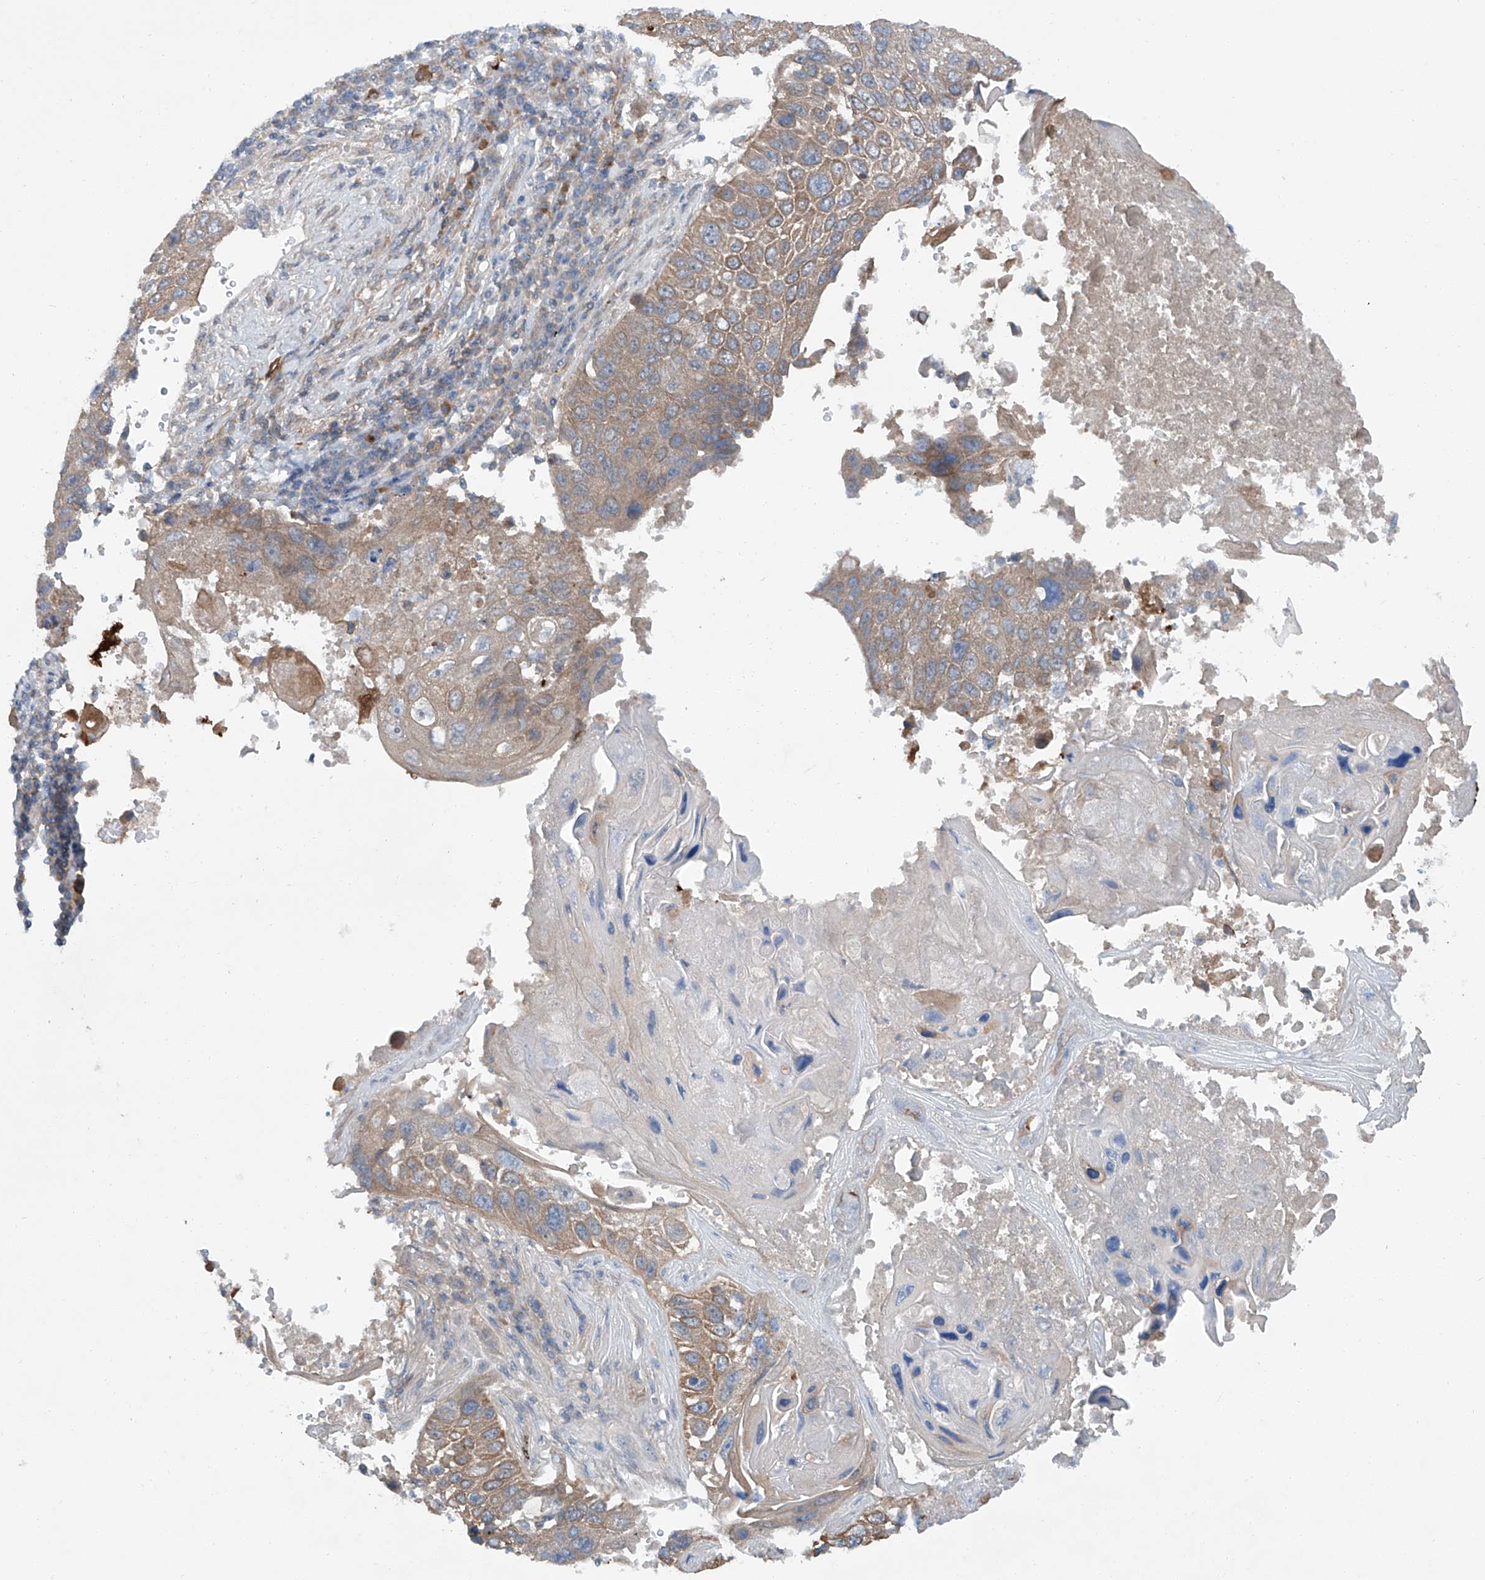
{"staining": {"intensity": "moderate", "quantity": "25%-75%", "location": "cytoplasmic/membranous"}, "tissue": "lung cancer", "cell_type": "Tumor cells", "image_type": "cancer", "snomed": [{"axis": "morphology", "description": "Squamous cell carcinoma, NOS"}, {"axis": "topography", "description": "Lung"}], "caption": "Protein expression analysis of human lung cancer (squamous cell carcinoma) reveals moderate cytoplasmic/membranous staining in about 25%-75% of tumor cells.", "gene": "SIX4", "patient": {"sex": "male", "age": 61}}